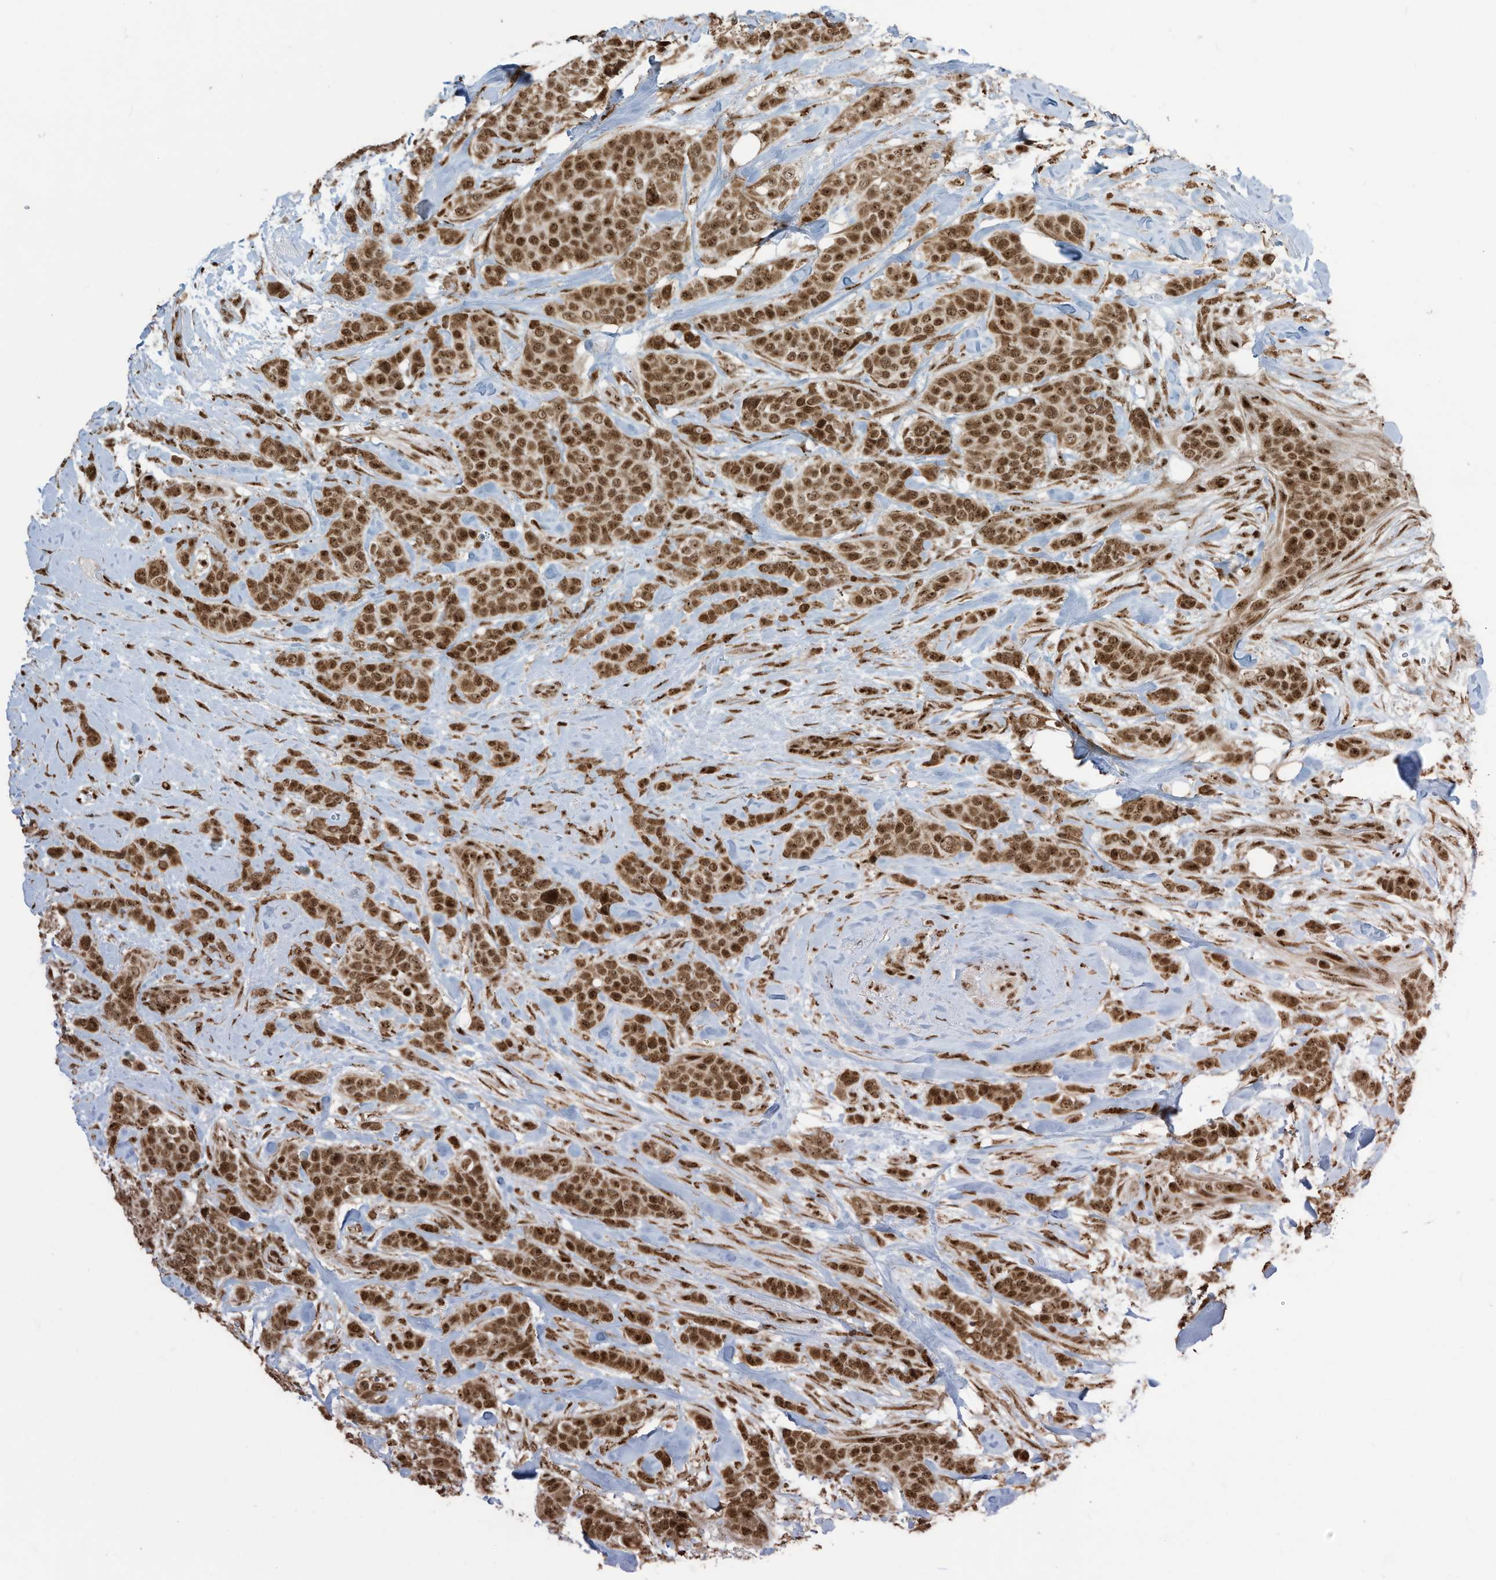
{"staining": {"intensity": "strong", "quantity": ">75%", "location": "nuclear"}, "tissue": "breast cancer", "cell_type": "Tumor cells", "image_type": "cancer", "snomed": [{"axis": "morphology", "description": "Lobular carcinoma"}, {"axis": "topography", "description": "Breast"}], "caption": "This is a micrograph of immunohistochemistry (IHC) staining of breast cancer (lobular carcinoma), which shows strong positivity in the nuclear of tumor cells.", "gene": "LBH", "patient": {"sex": "female", "age": 51}}